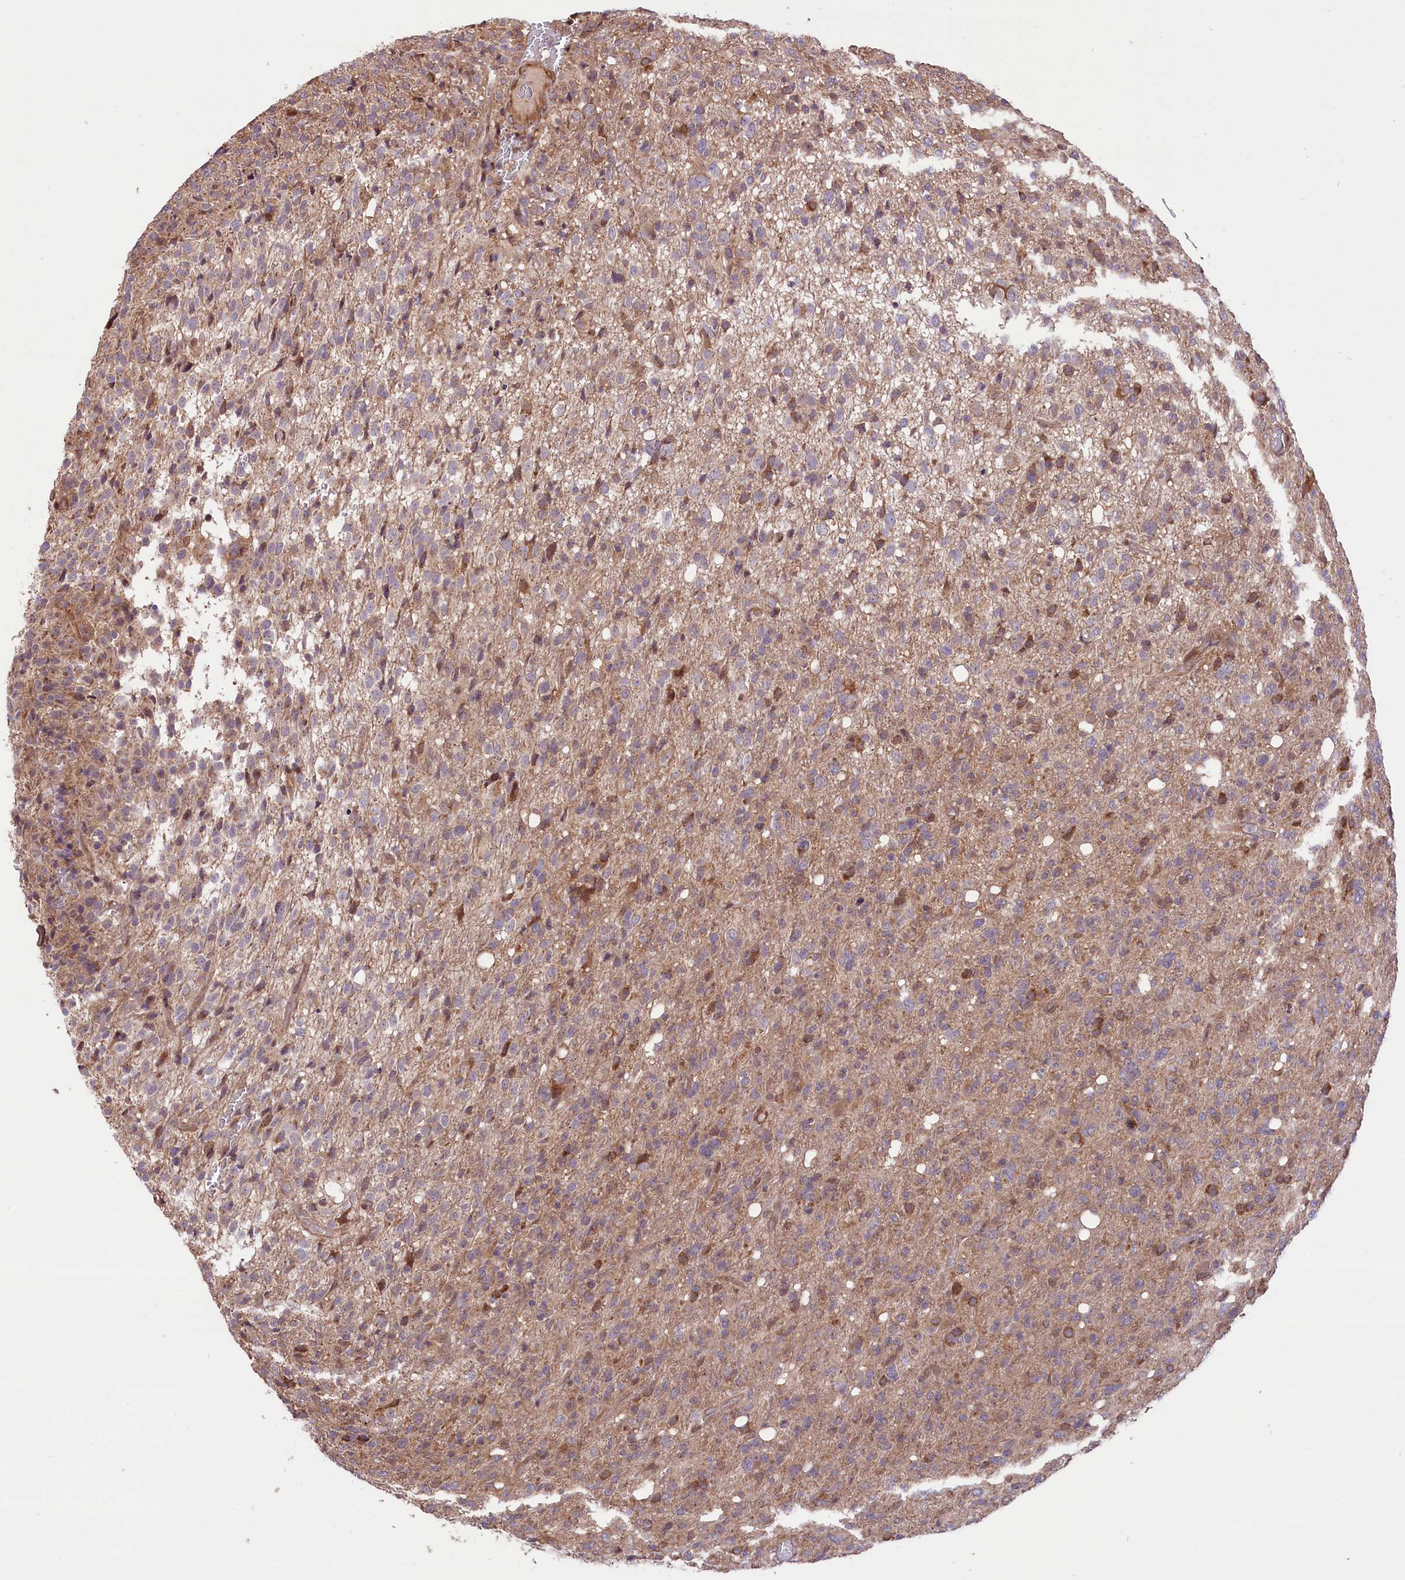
{"staining": {"intensity": "weak", "quantity": "25%-75%", "location": "cytoplasmic/membranous"}, "tissue": "glioma", "cell_type": "Tumor cells", "image_type": "cancer", "snomed": [{"axis": "morphology", "description": "Glioma, malignant, High grade"}, {"axis": "topography", "description": "Brain"}], "caption": "Approximately 25%-75% of tumor cells in malignant high-grade glioma demonstrate weak cytoplasmic/membranous protein expression as visualized by brown immunohistochemical staining.", "gene": "HDAC5", "patient": {"sex": "female", "age": 57}}